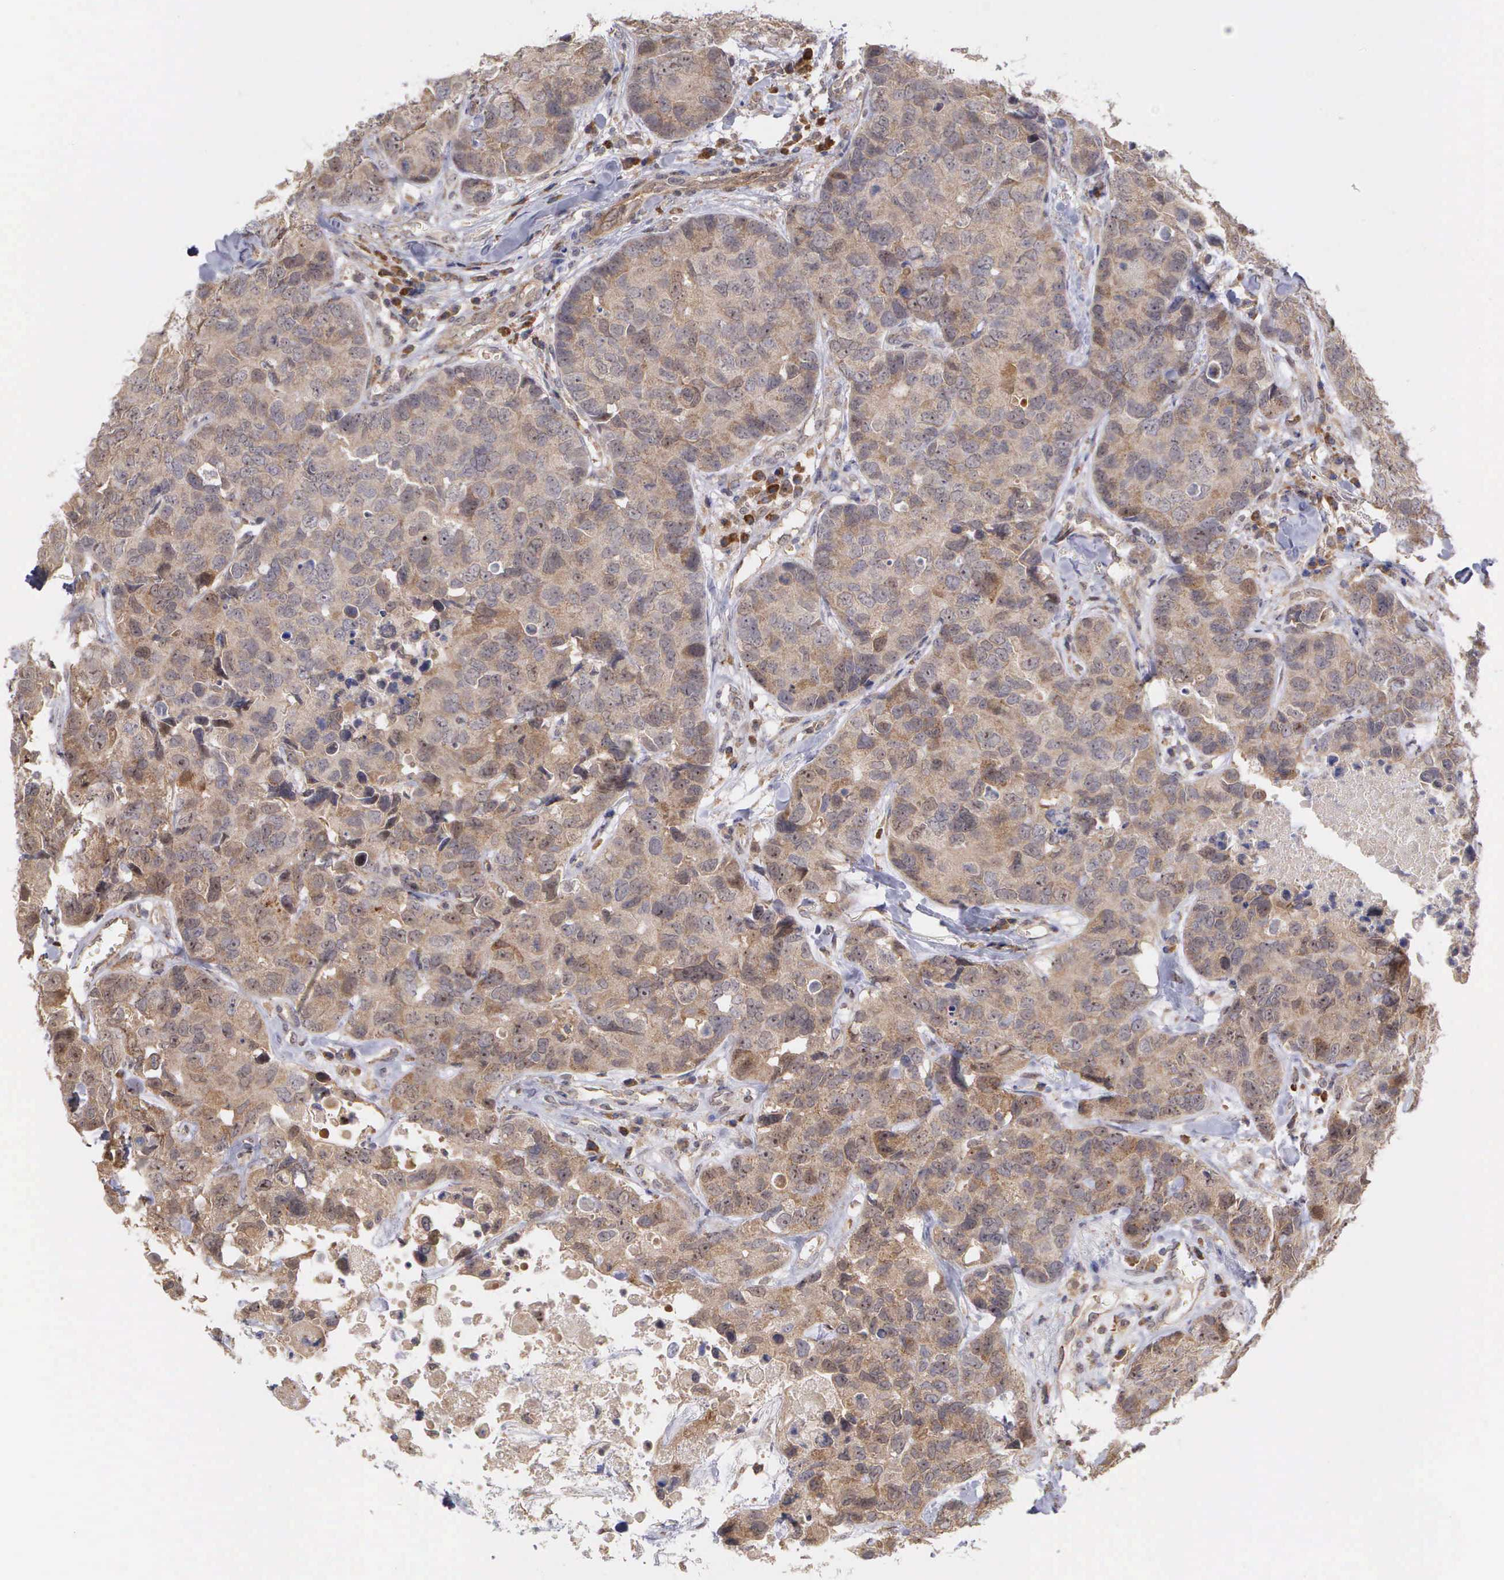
{"staining": {"intensity": "weak", "quantity": ">75%", "location": "cytoplasmic/membranous,nuclear"}, "tissue": "breast cancer", "cell_type": "Tumor cells", "image_type": "cancer", "snomed": [{"axis": "morphology", "description": "Duct carcinoma"}, {"axis": "topography", "description": "Breast"}], "caption": "Tumor cells show weak cytoplasmic/membranous and nuclear expression in about >75% of cells in breast cancer (infiltrating ductal carcinoma). Immunohistochemistry (ihc) stains the protein of interest in brown and the nuclei are stained blue.", "gene": "DNAJB7", "patient": {"sex": "female", "age": 91}}